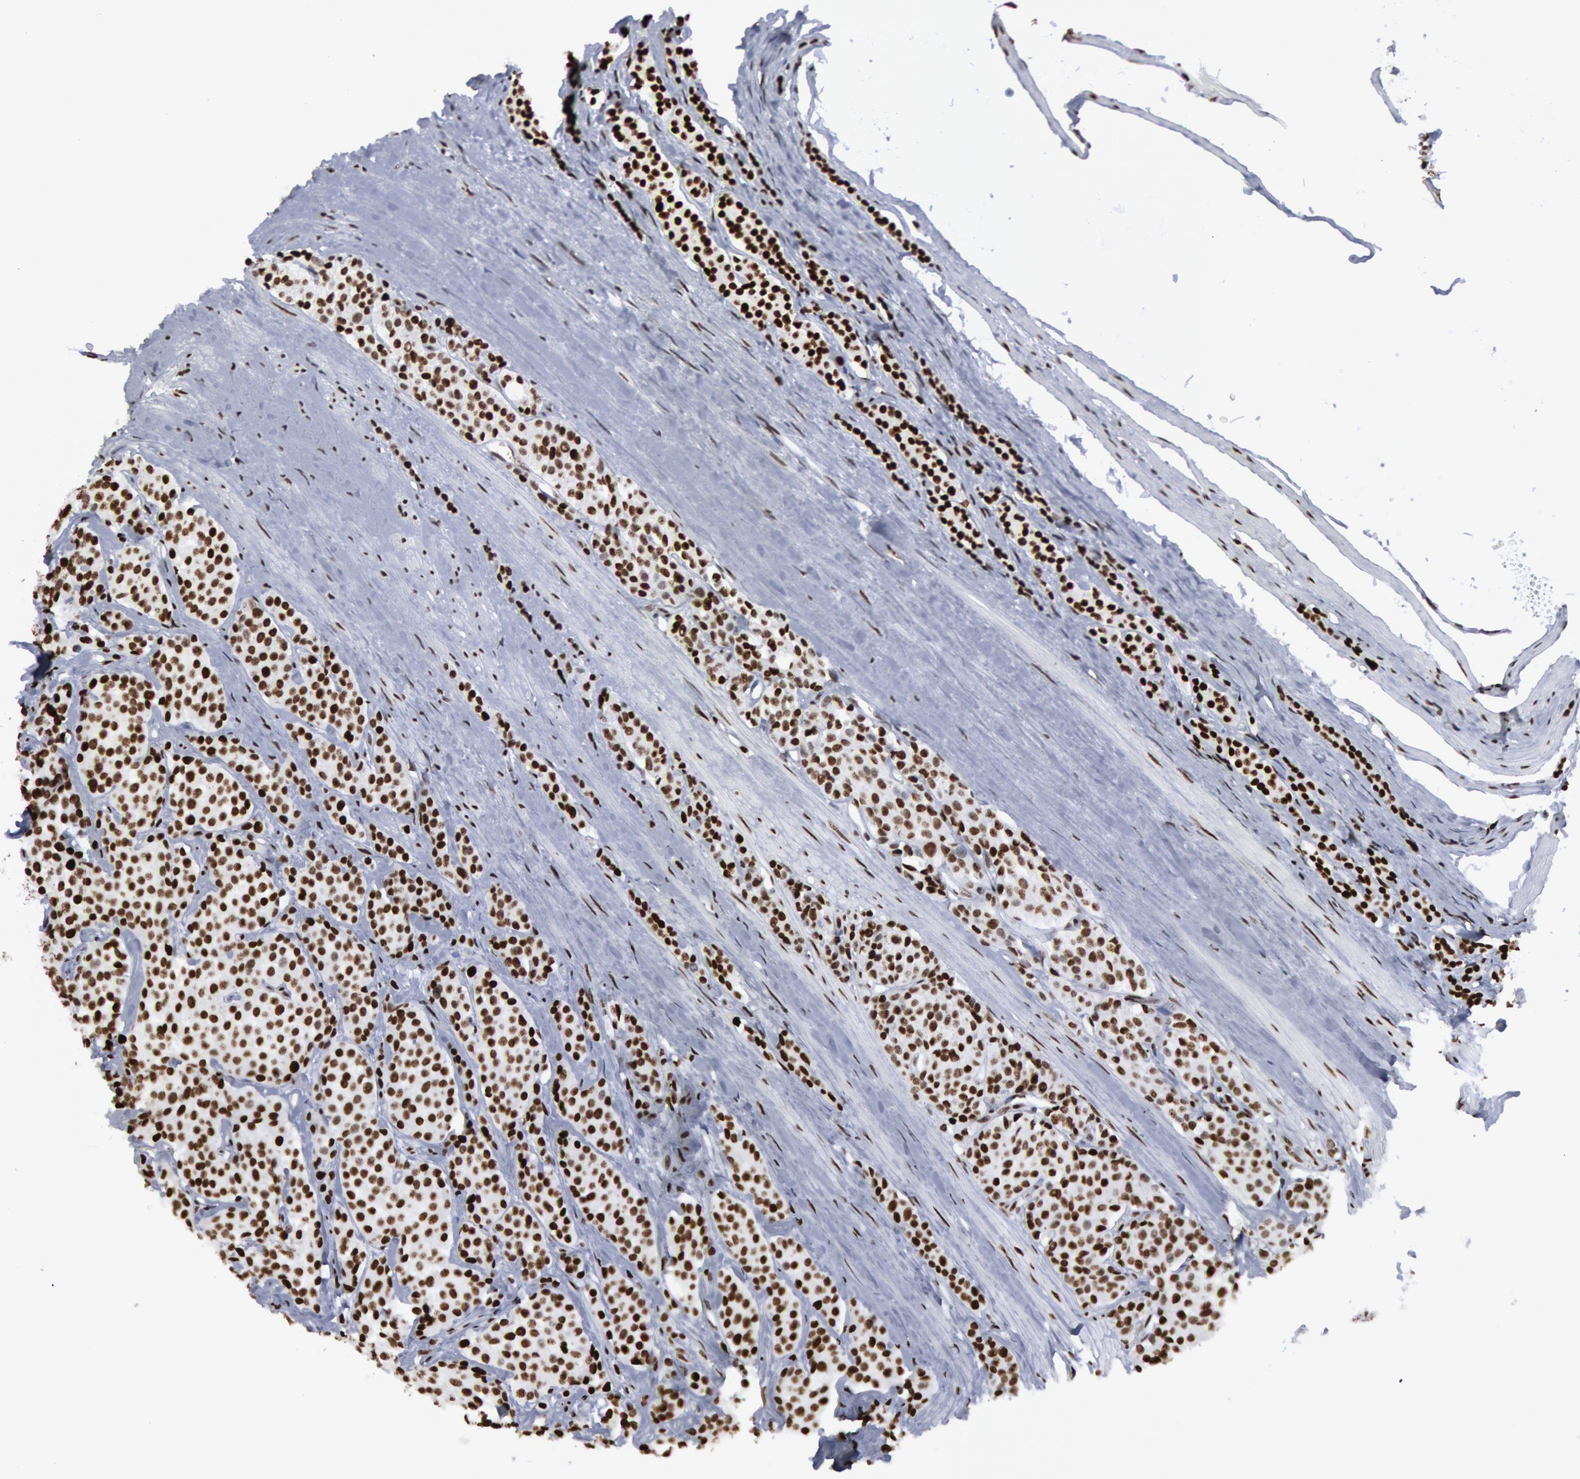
{"staining": {"intensity": "moderate", "quantity": ">75%", "location": "nuclear"}, "tissue": "carcinoid", "cell_type": "Tumor cells", "image_type": "cancer", "snomed": [{"axis": "morphology", "description": "Carcinoid, malignant, NOS"}, {"axis": "topography", "description": "Small intestine"}], "caption": "Protein staining of carcinoid tissue reveals moderate nuclear positivity in approximately >75% of tumor cells.", "gene": "MECP2", "patient": {"sex": "male", "age": 60}}